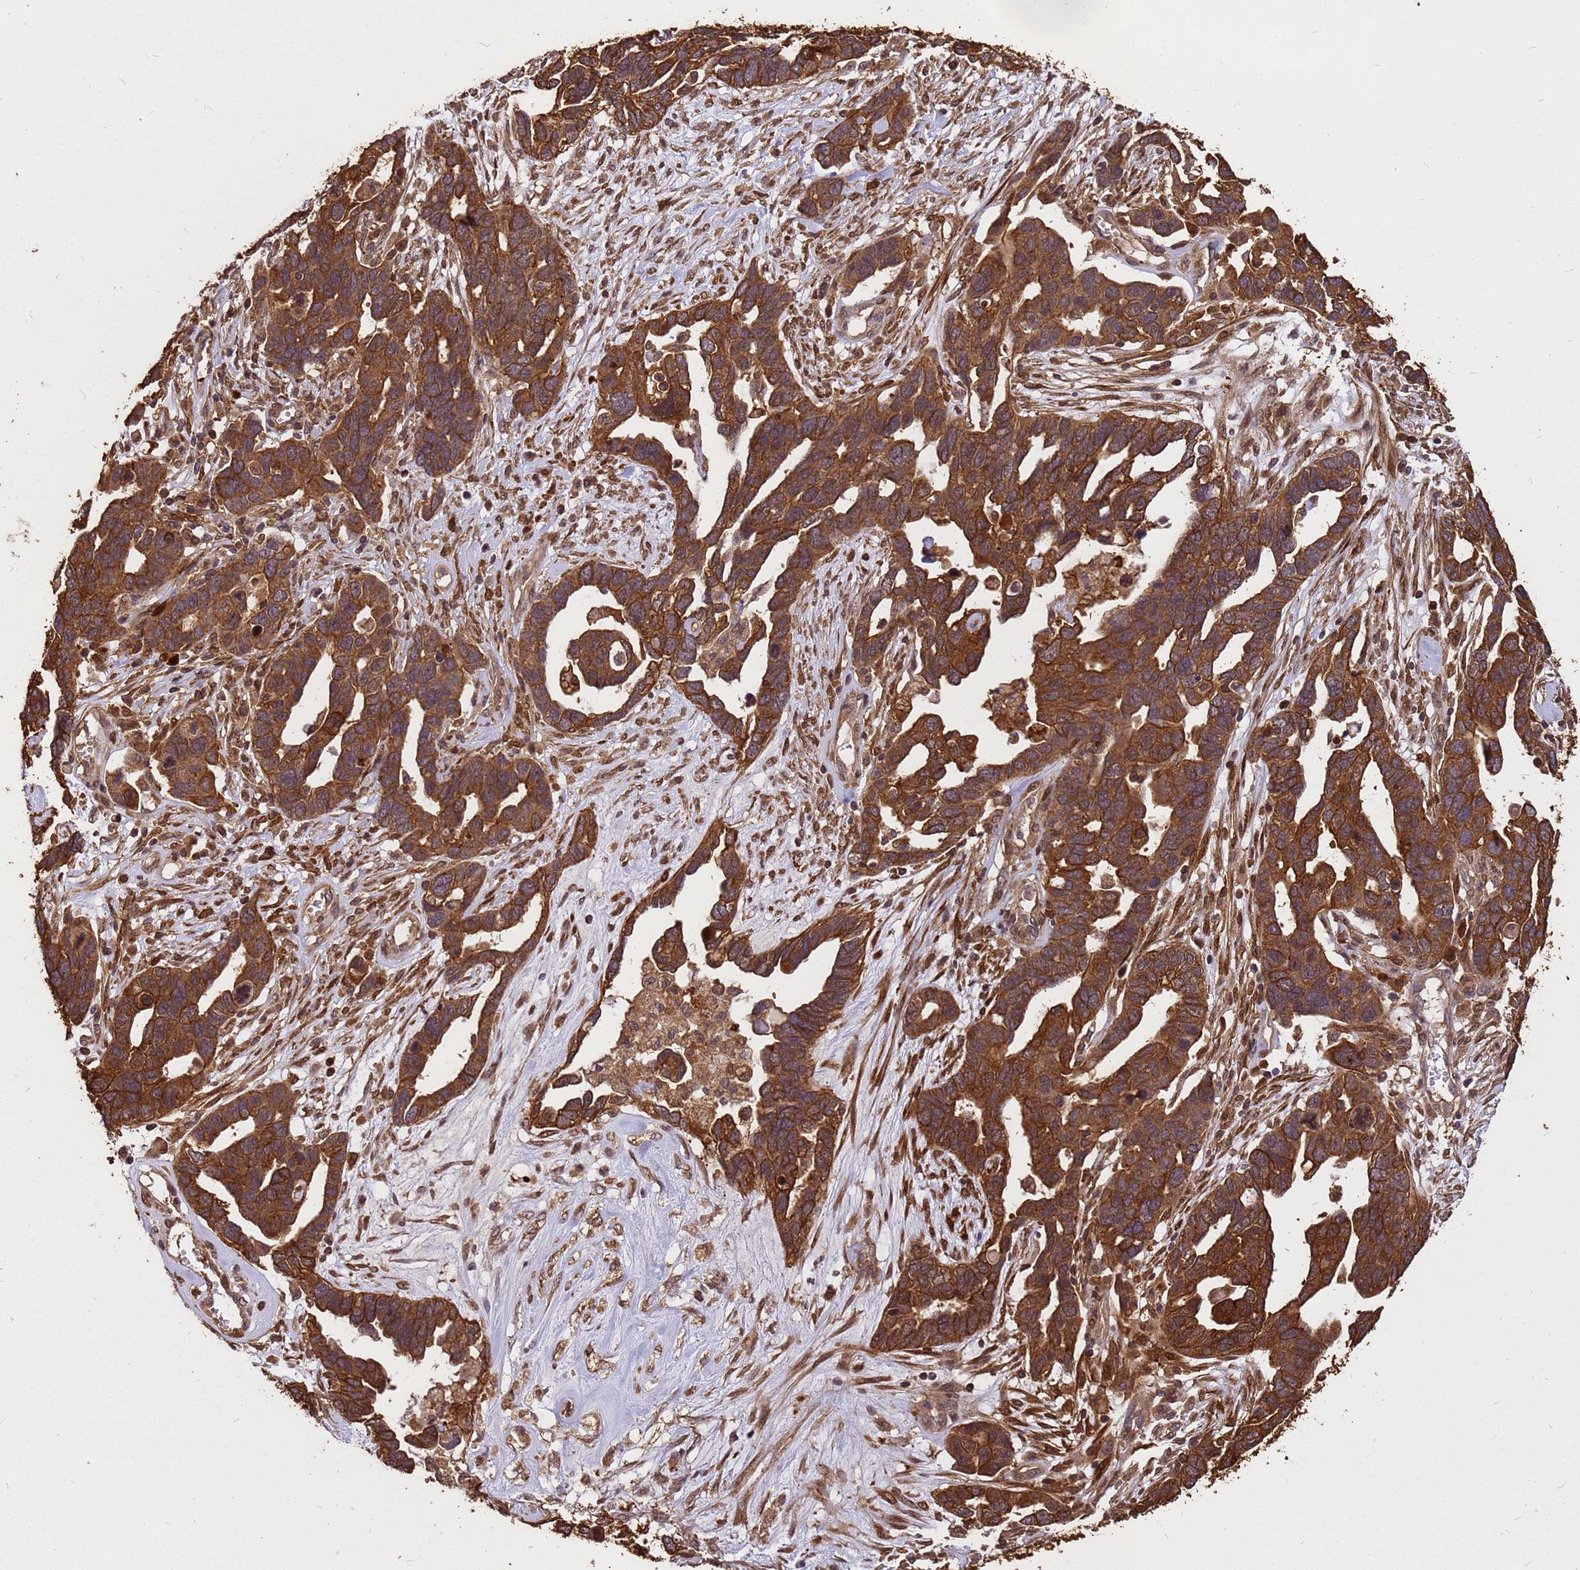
{"staining": {"intensity": "strong", "quantity": ">75%", "location": "cytoplasmic/membranous"}, "tissue": "ovarian cancer", "cell_type": "Tumor cells", "image_type": "cancer", "snomed": [{"axis": "morphology", "description": "Cystadenocarcinoma, serous, NOS"}, {"axis": "topography", "description": "Ovary"}], "caption": "Human ovarian serous cystadenocarcinoma stained for a protein (brown) displays strong cytoplasmic/membranous positive staining in about >75% of tumor cells.", "gene": "ZNF618", "patient": {"sex": "female", "age": 54}}